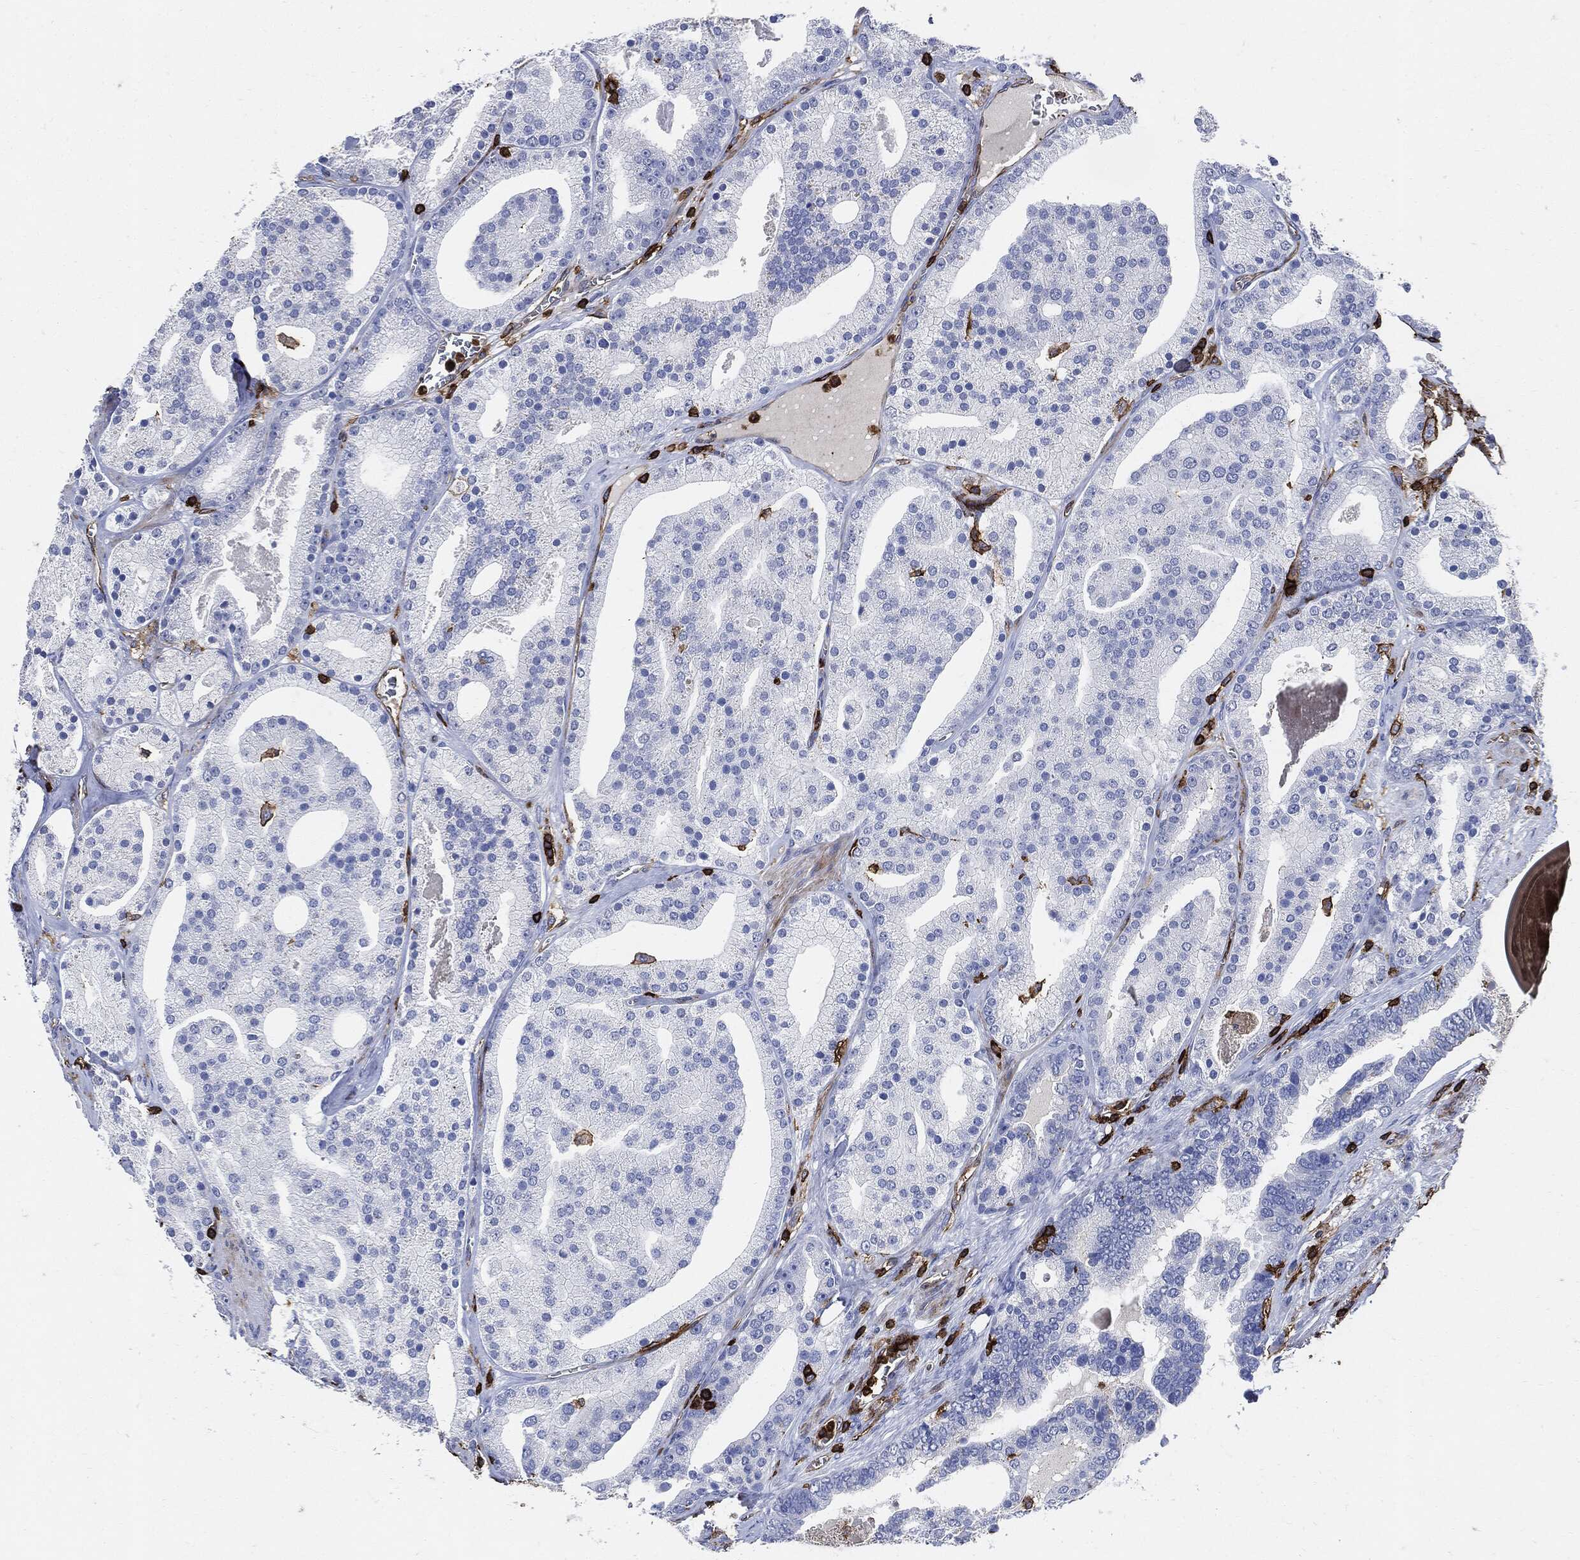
{"staining": {"intensity": "negative", "quantity": "none", "location": "none"}, "tissue": "prostate cancer", "cell_type": "Tumor cells", "image_type": "cancer", "snomed": [{"axis": "morphology", "description": "Adenocarcinoma, NOS"}, {"axis": "topography", "description": "Prostate"}], "caption": "An image of adenocarcinoma (prostate) stained for a protein demonstrates no brown staining in tumor cells. Nuclei are stained in blue.", "gene": "PTPRC", "patient": {"sex": "male", "age": 69}}